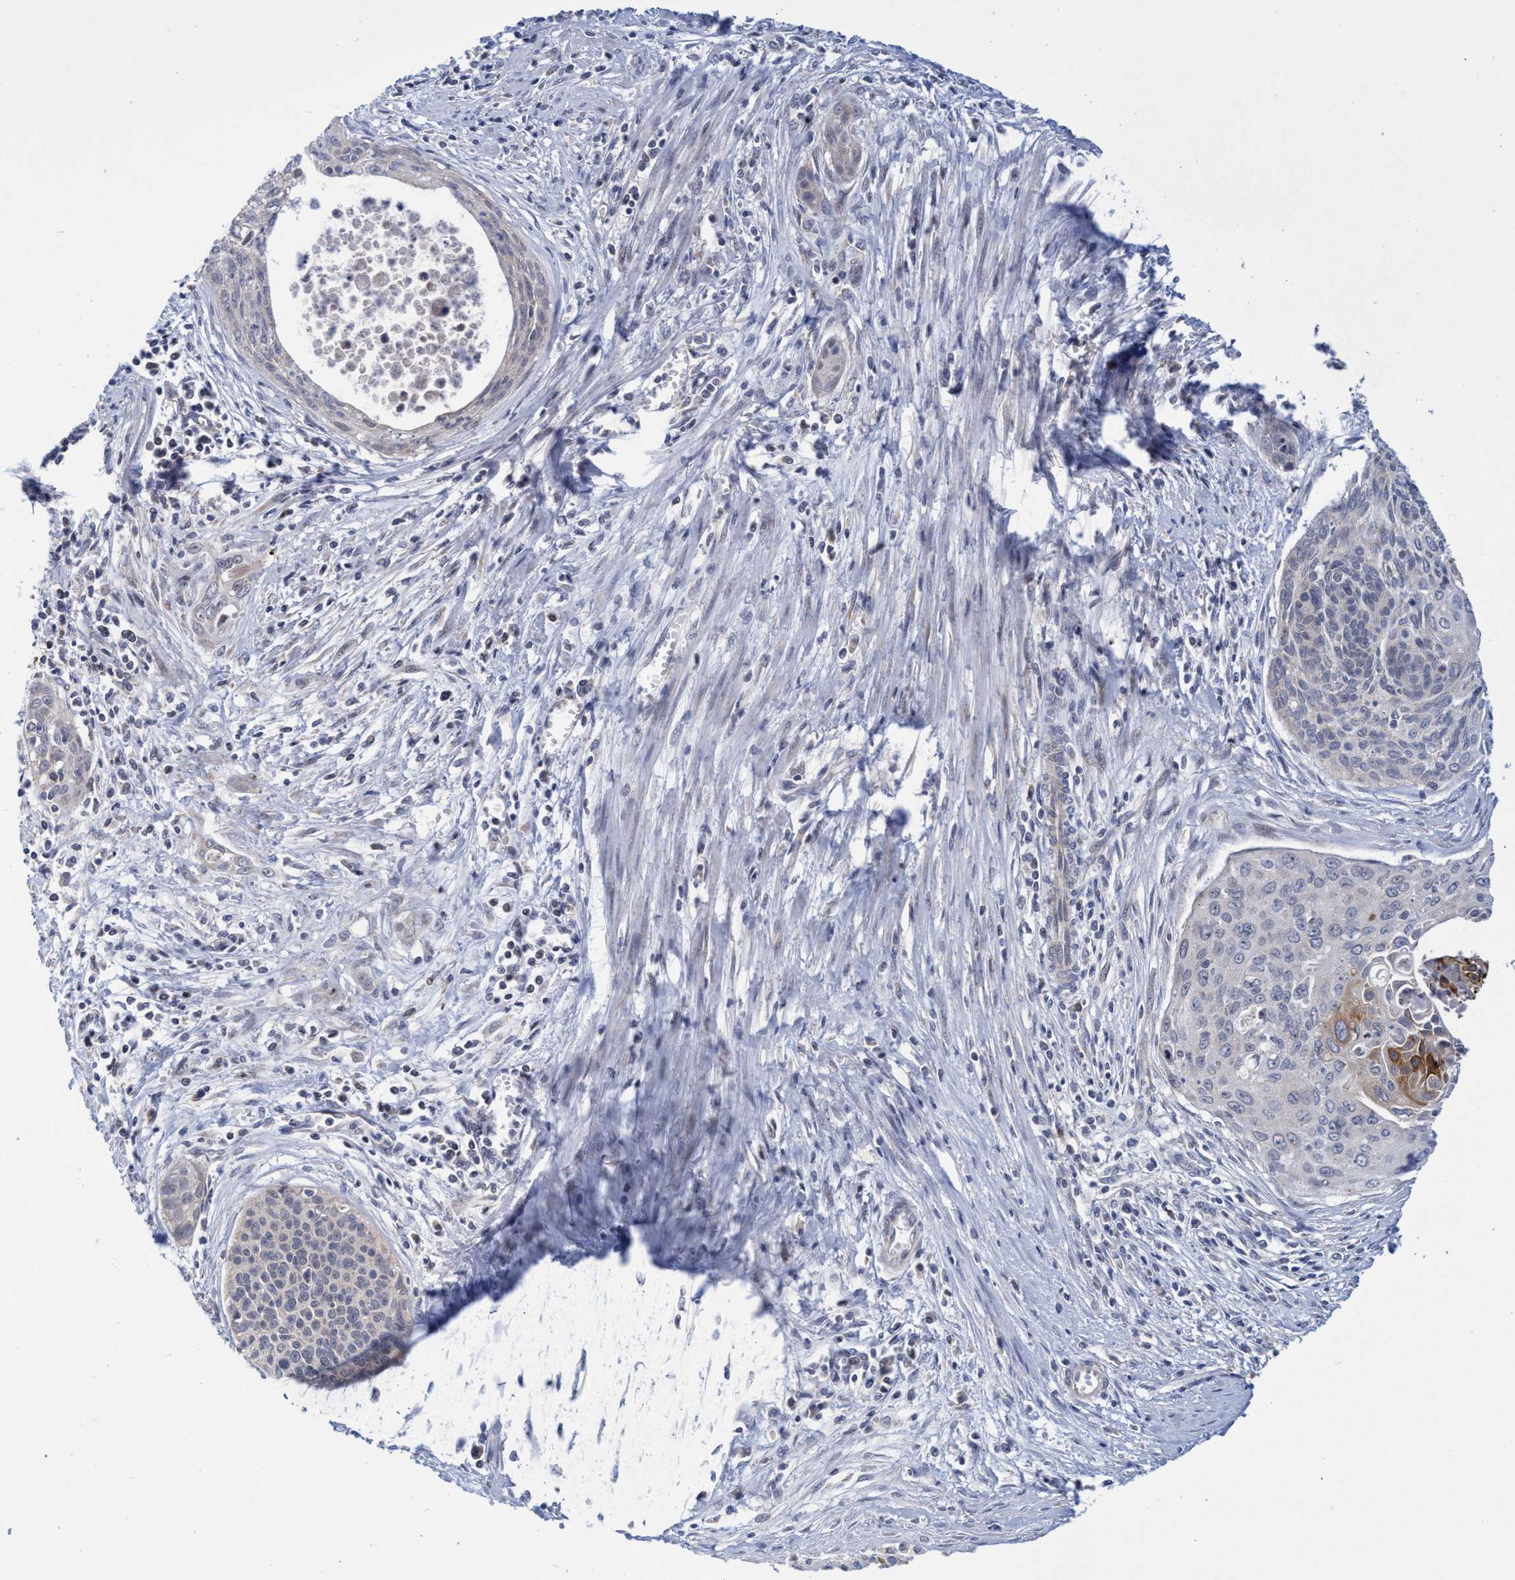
{"staining": {"intensity": "moderate", "quantity": "<25%", "location": "cytoplasmic/membranous"}, "tissue": "cervical cancer", "cell_type": "Tumor cells", "image_type": "cancer", "snomed": [{"axis": "morphology", "description": "Squamous cell carcinoma, NOS"}, {"axis": "topography", "description": "Cervix"}], "caption": "This is a histology image of immunohistochemistry staining of squamous cell carcinoma (cervical), which shows moderate expression in the cytoplasmic/membranous of tumor cells.", "gene": "NAT16", "patient": {"sex": "female", "age": 55}}